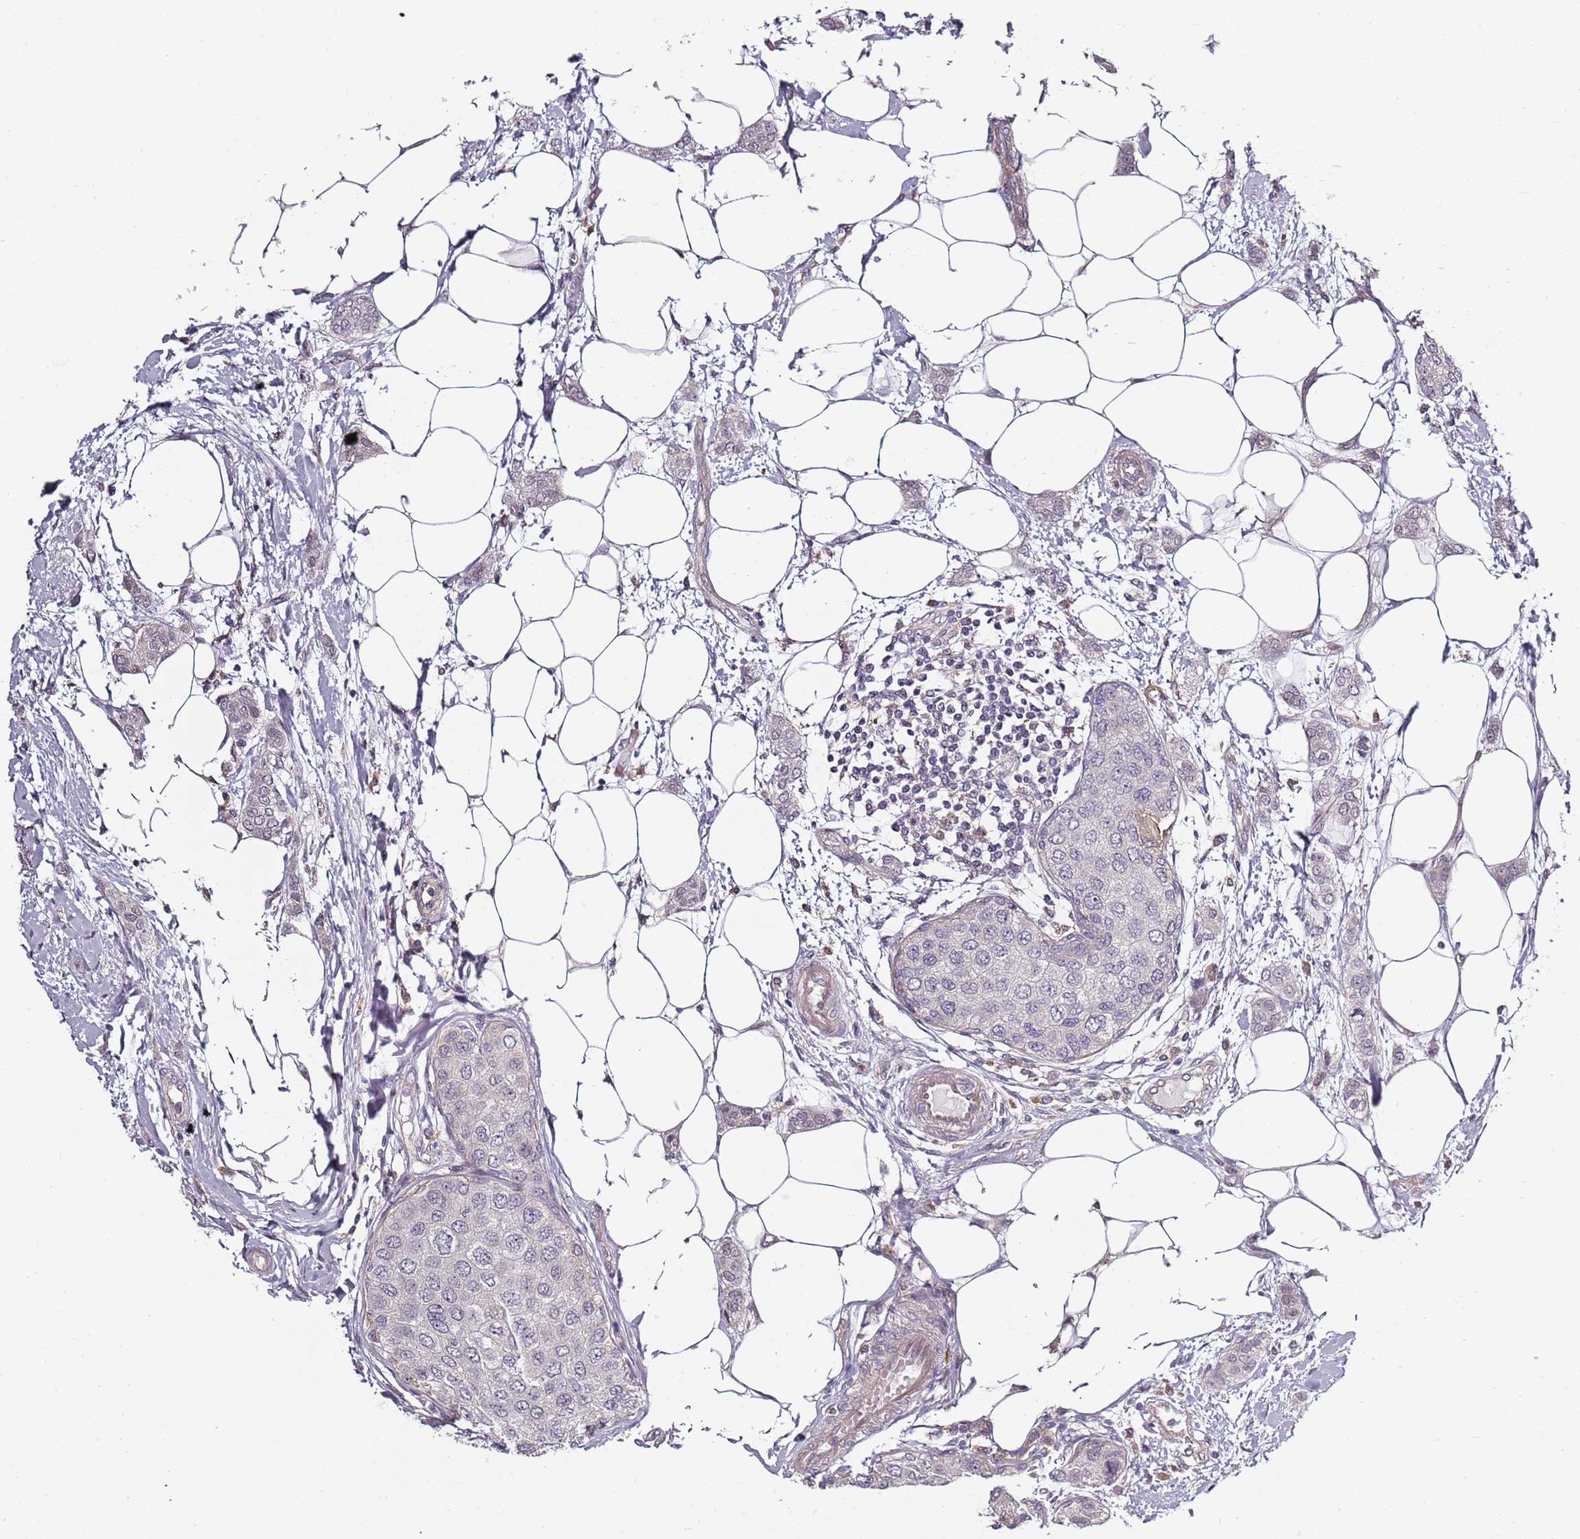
{"staining": {"intensity": "negative", "quantity": "none", "location": "none"}, "tissue": "breast cancer", "cell_type": "Tumor cells", "image_type": "cancer", "snomed": [{"axis": "morphology", "description": "Duct carcinoma"}, {"axis": "topography", "description": "Breast"}], "caption": "This is an immunohistochemistry histopathology image of breast cancer (intraductal carcinoma). There is no positivity in tumor cells.", "gene": "CC2D2B", "patient": {"sex": "female", "age": 72}}